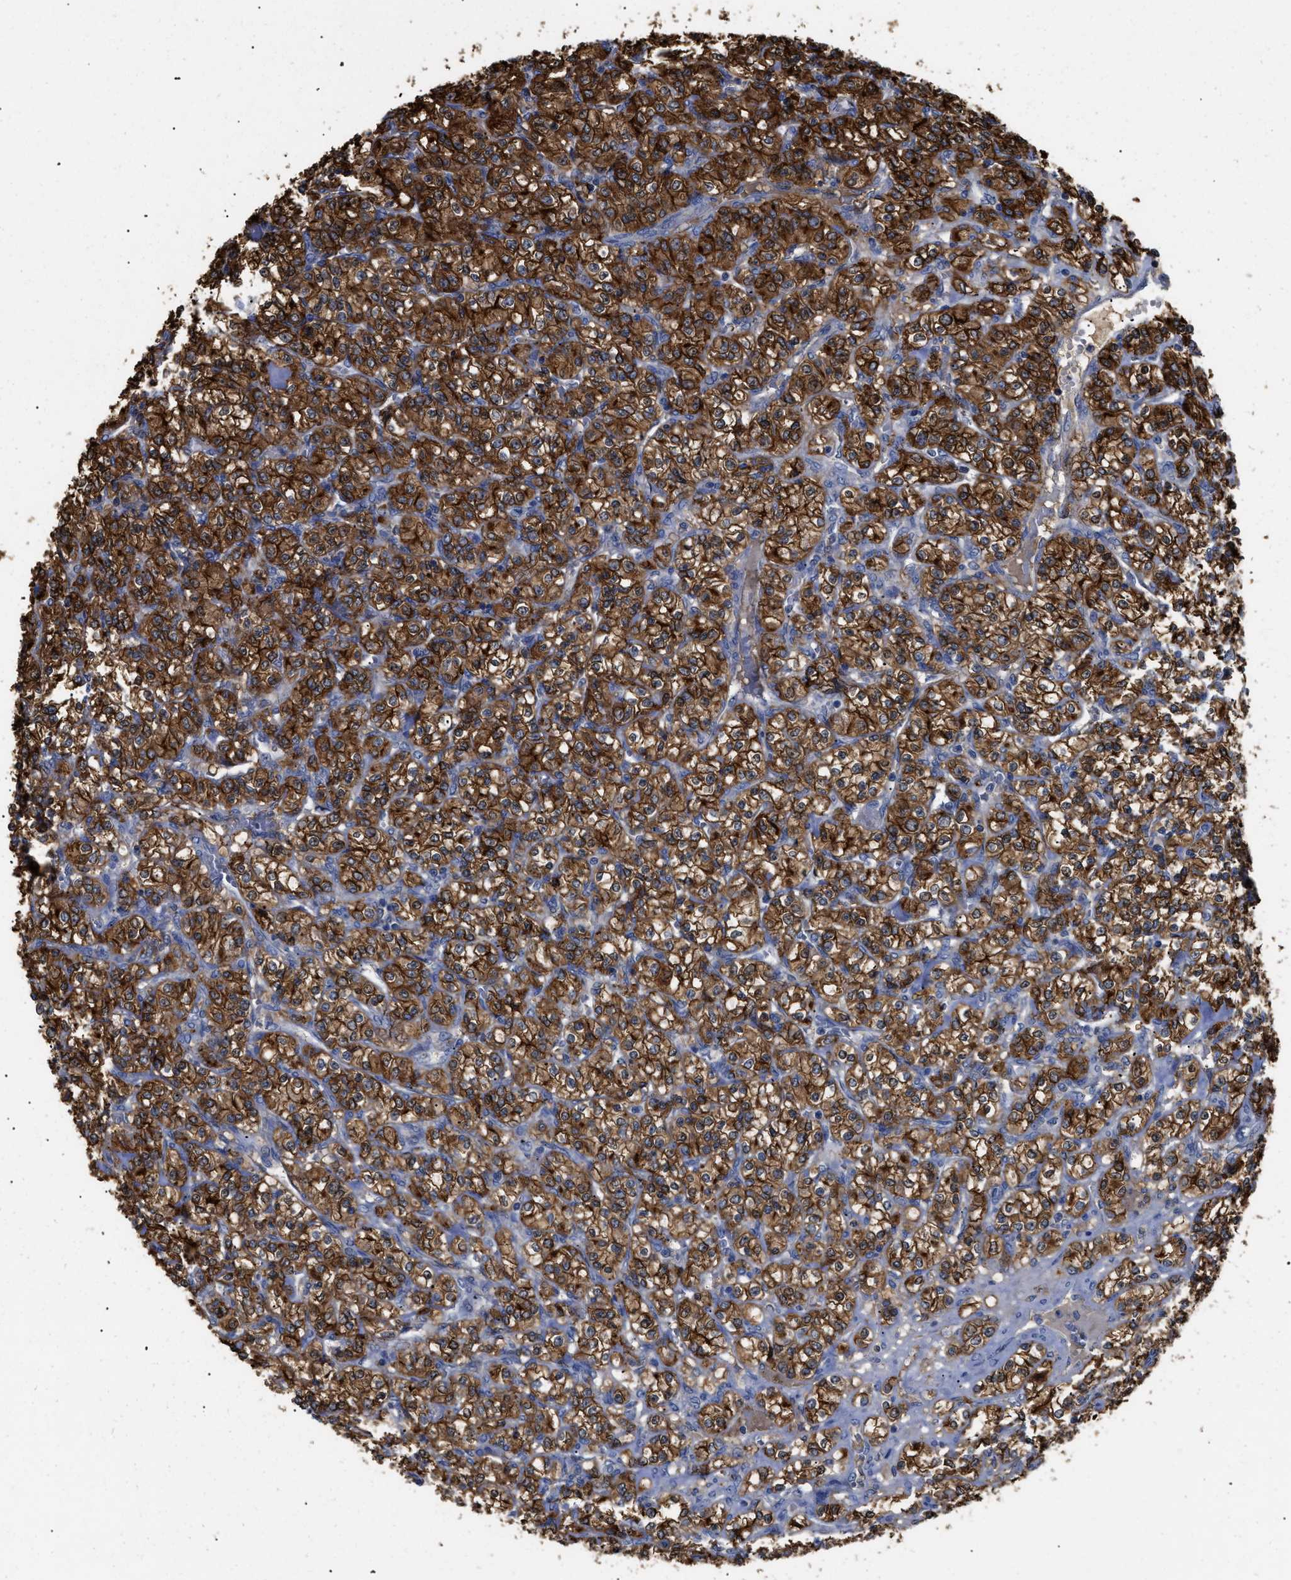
{"staining": {"intensity": "strong", "quantity": ">75%", "location": "cytoplasmic/membranous"}, "tissue": "renal cancer", "cell_type": "Tumor cells", "image_type": "cancer", "snomed": [{"axis": "morphology", "description": "Adenocarcinoma, NOS"}, {"axis": "topography", "description": "Kidney"}], "caption": "Renal cancer (adenocarcinoma) was stained to show a protein in brown. There is high levels of strong cytoplasmic/membranous expression in approximately >75% of tumor cells.", "gene": "ANXA4", "patient": {"sex": "male", "age": 77}}